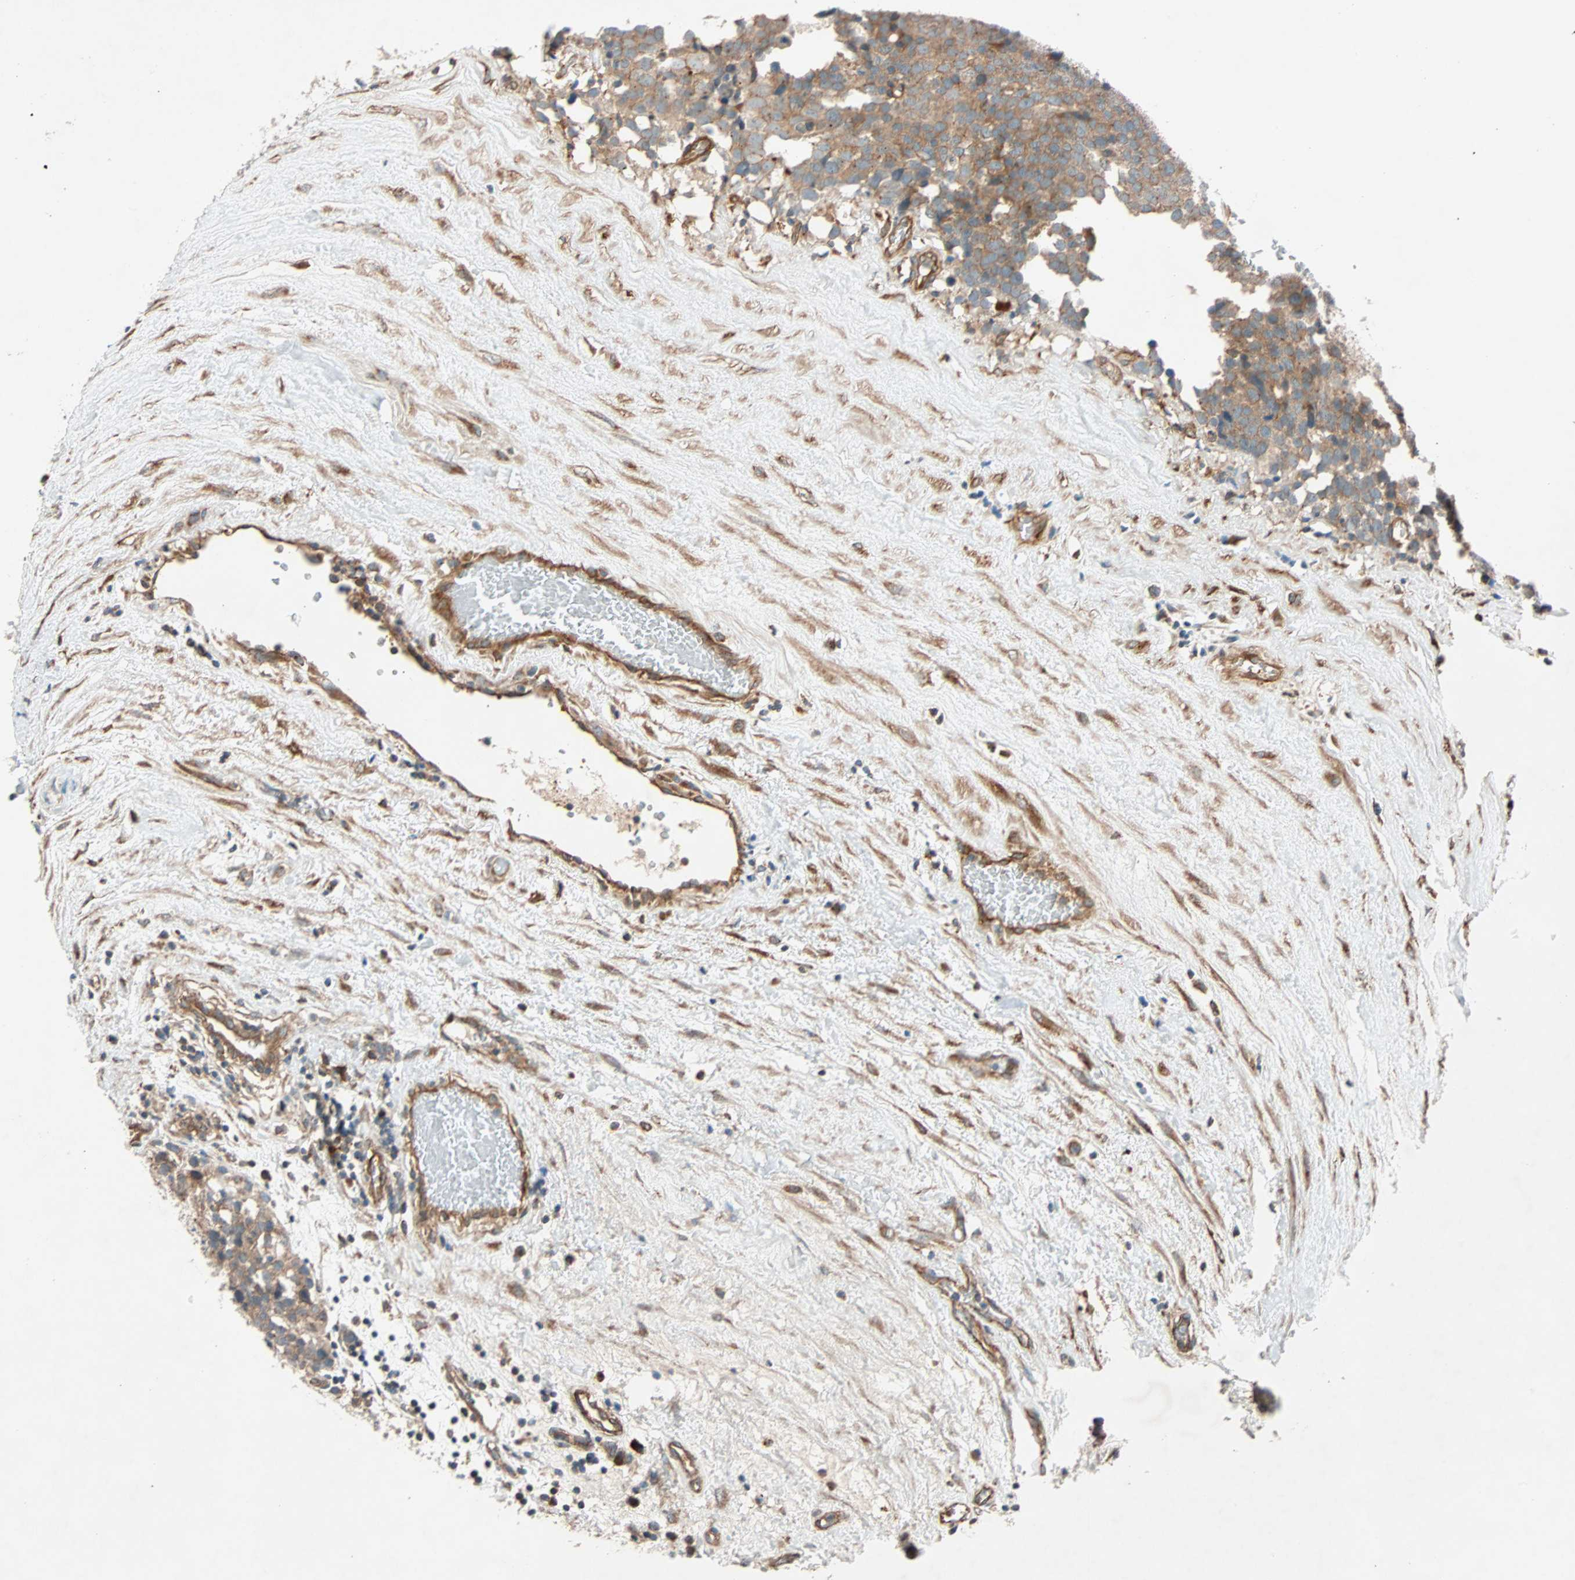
{"staining": {"intensity": "moderate", "quantity": ">75%", "location": "cytoplasmic/membranous"}, "tissue": "testis cancer", "cell_type": "Tumor cells", "image_type": "cancer", "snomed": [{"axis": "morphology", "description": "Seminoma, NOS"}, {"axis": "topography", "description": "Testis"}], "caption": "Immunohistochemical staining of human testis seminoma reveals medium levels of moderate cytoplasmic/membranous positivity in about >75% of tumor cells. The staining was performed using DAB (3,3'-diaminobenzidine), with brown indicating positive protein expression. Nuclei are stained blue with hematoxylin.", "gene": "PHYH", "patient": {"sex": "male", "age": 71}}